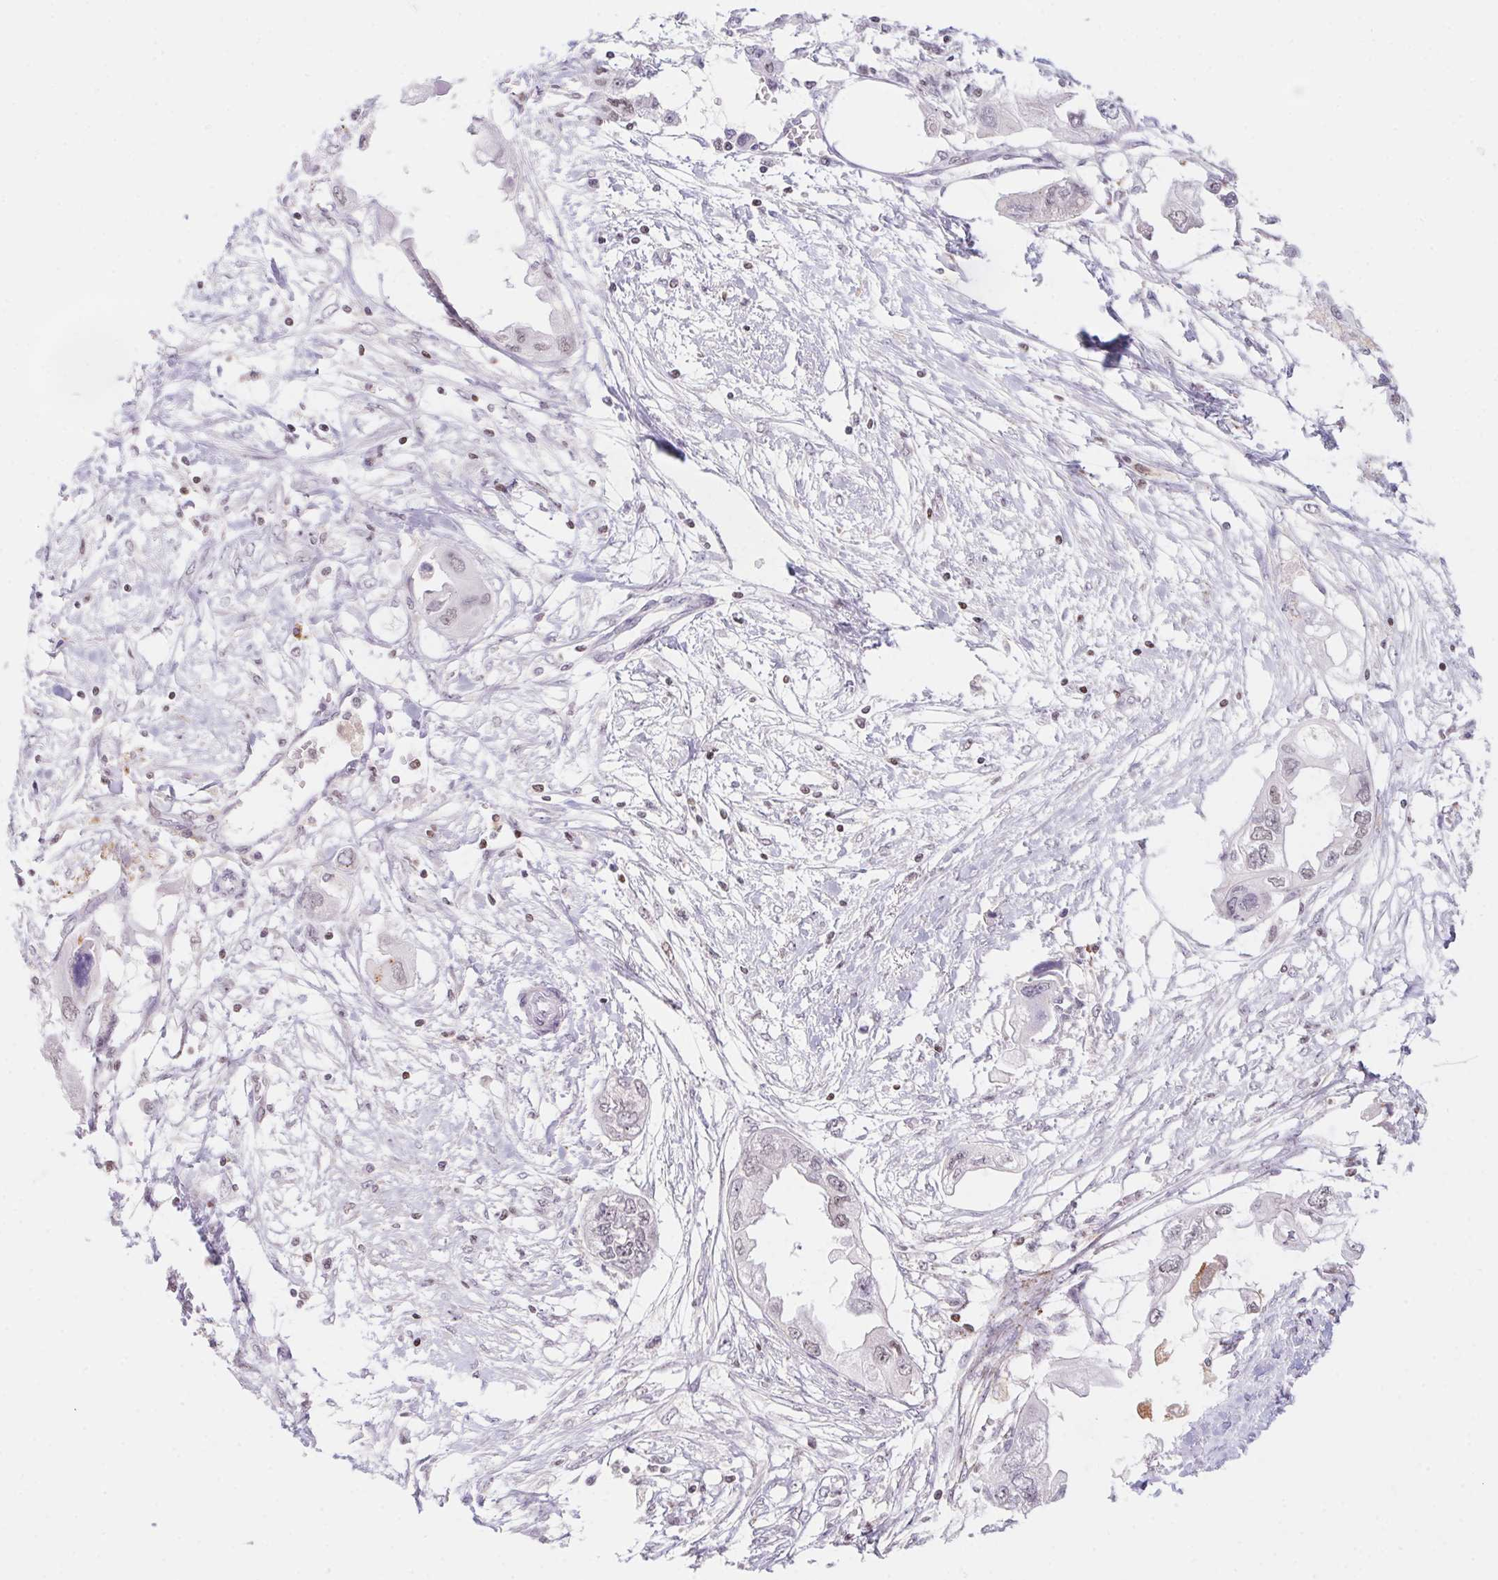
{"staining": {"intensity": "negative", "quantity": "none", "location": "none"}, "tissue": "endometrial cancer", "cell_type": "Tumor cells", "image_type": "cancer", "snomed": [{"axis": "morphology", "description": "Adenocarcinoma, NOS"}, {"axis": "morphology", "description": "Adenocarcinoma, metastatic, NOS"}, {"axis": "topography", "description": "Adipose tissue"}, {"axis": "topography", "description": "Endometrium"}], "caption": "Immunohistochemistry (IHC) of adenocarcinoma (endometrial) displays no positivity in tumor cells.", "gene": "POLD3", "patient": {"sex": "female", "age": 67}}